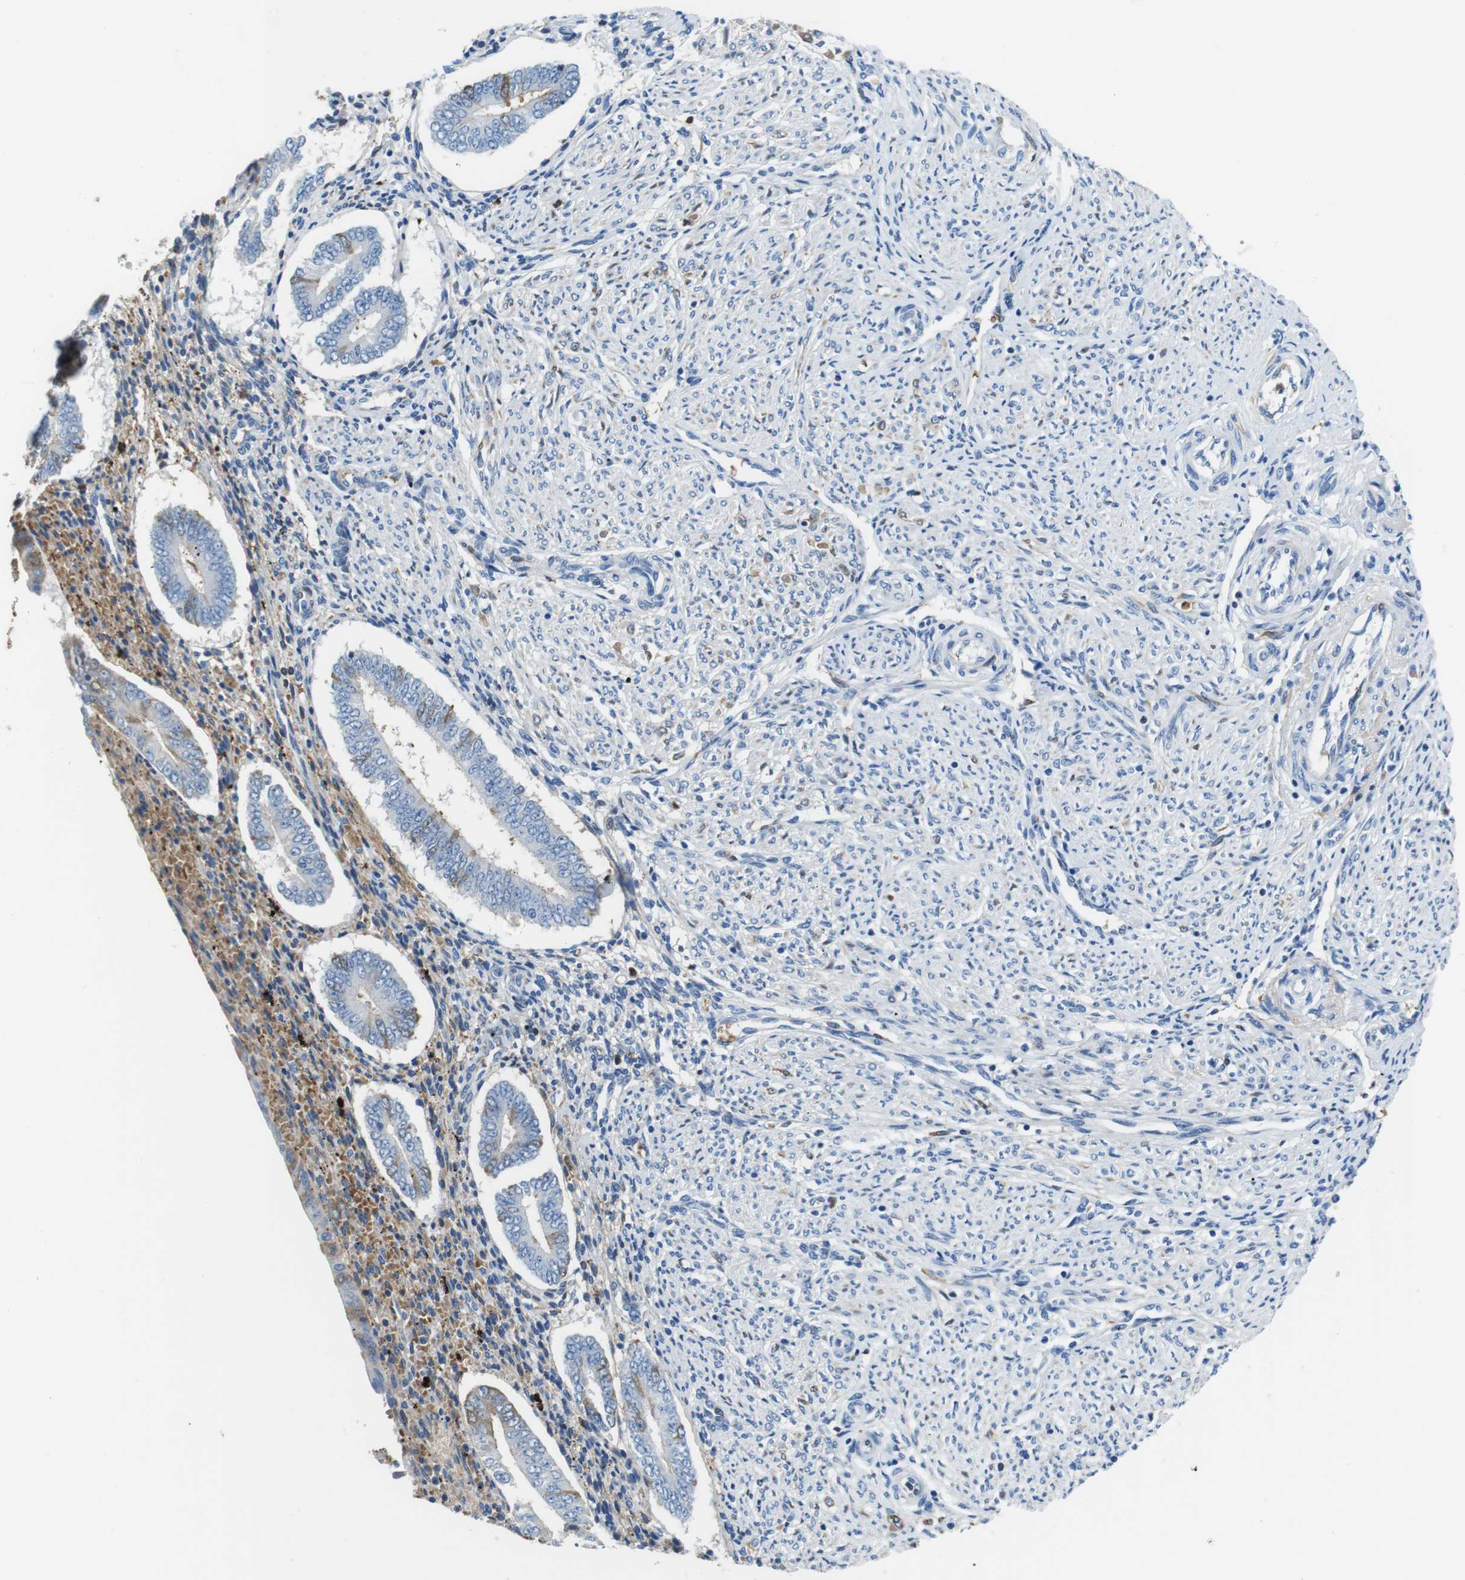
{"staining": {"intensity": "weak", "quantity": "<25%", "location": "cytoplasmic/membranous,nuclear"}, "tissue": "endometrium", "cell_type": "Cells in endometrial stroma", "image_type": "normal", "snomed": [{"axis": "morphology", "description": "Normal tissue, NOS"}, {"axis": "topography", "description": "Endometrium"}], "caption": "Protein analysis of benign endometrium demonstrates no significant expression in cells in endometrial stroma.", "gene": "TMPRSS15", "patient": {"sex": "female", "age": 42}}